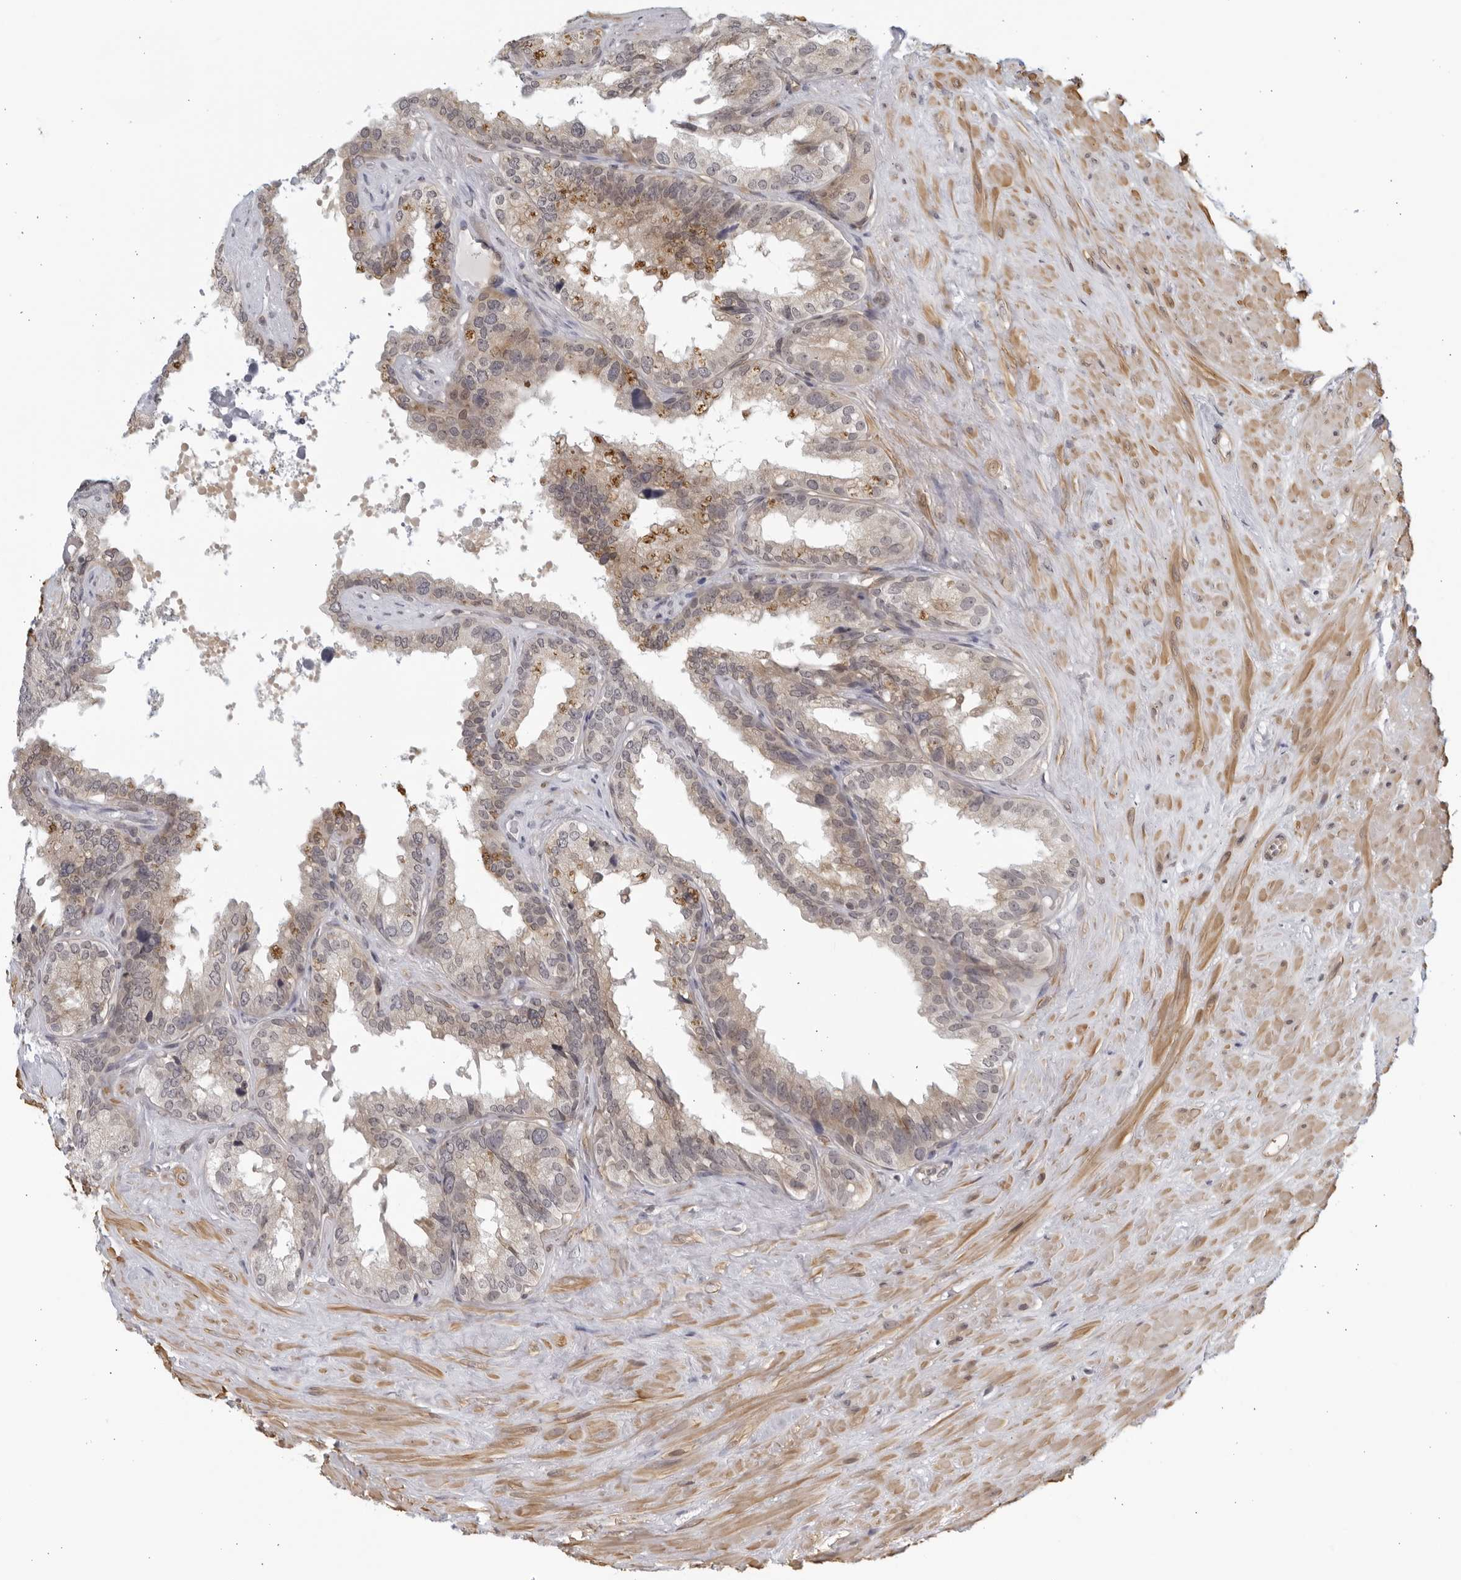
{"staining": {"intensity": "negative", "quantity": "none", "location": "none"}, "tissue": "seminal vesicle", "cell_type": "Glandular cells", "image_type": "normal", "snomed": [{"axis": "morphology", "description": "Normal tissue, NOS"}, {"axis": "topography", "description": "Seminal veicle"}], "caption": "This is a image of immunohistochemistry staining of normal seminal vesicle, which shows no positivity in glandular cells.", "gene": "SERTAD4", "patient": {"sex": "male", "age": 80}}